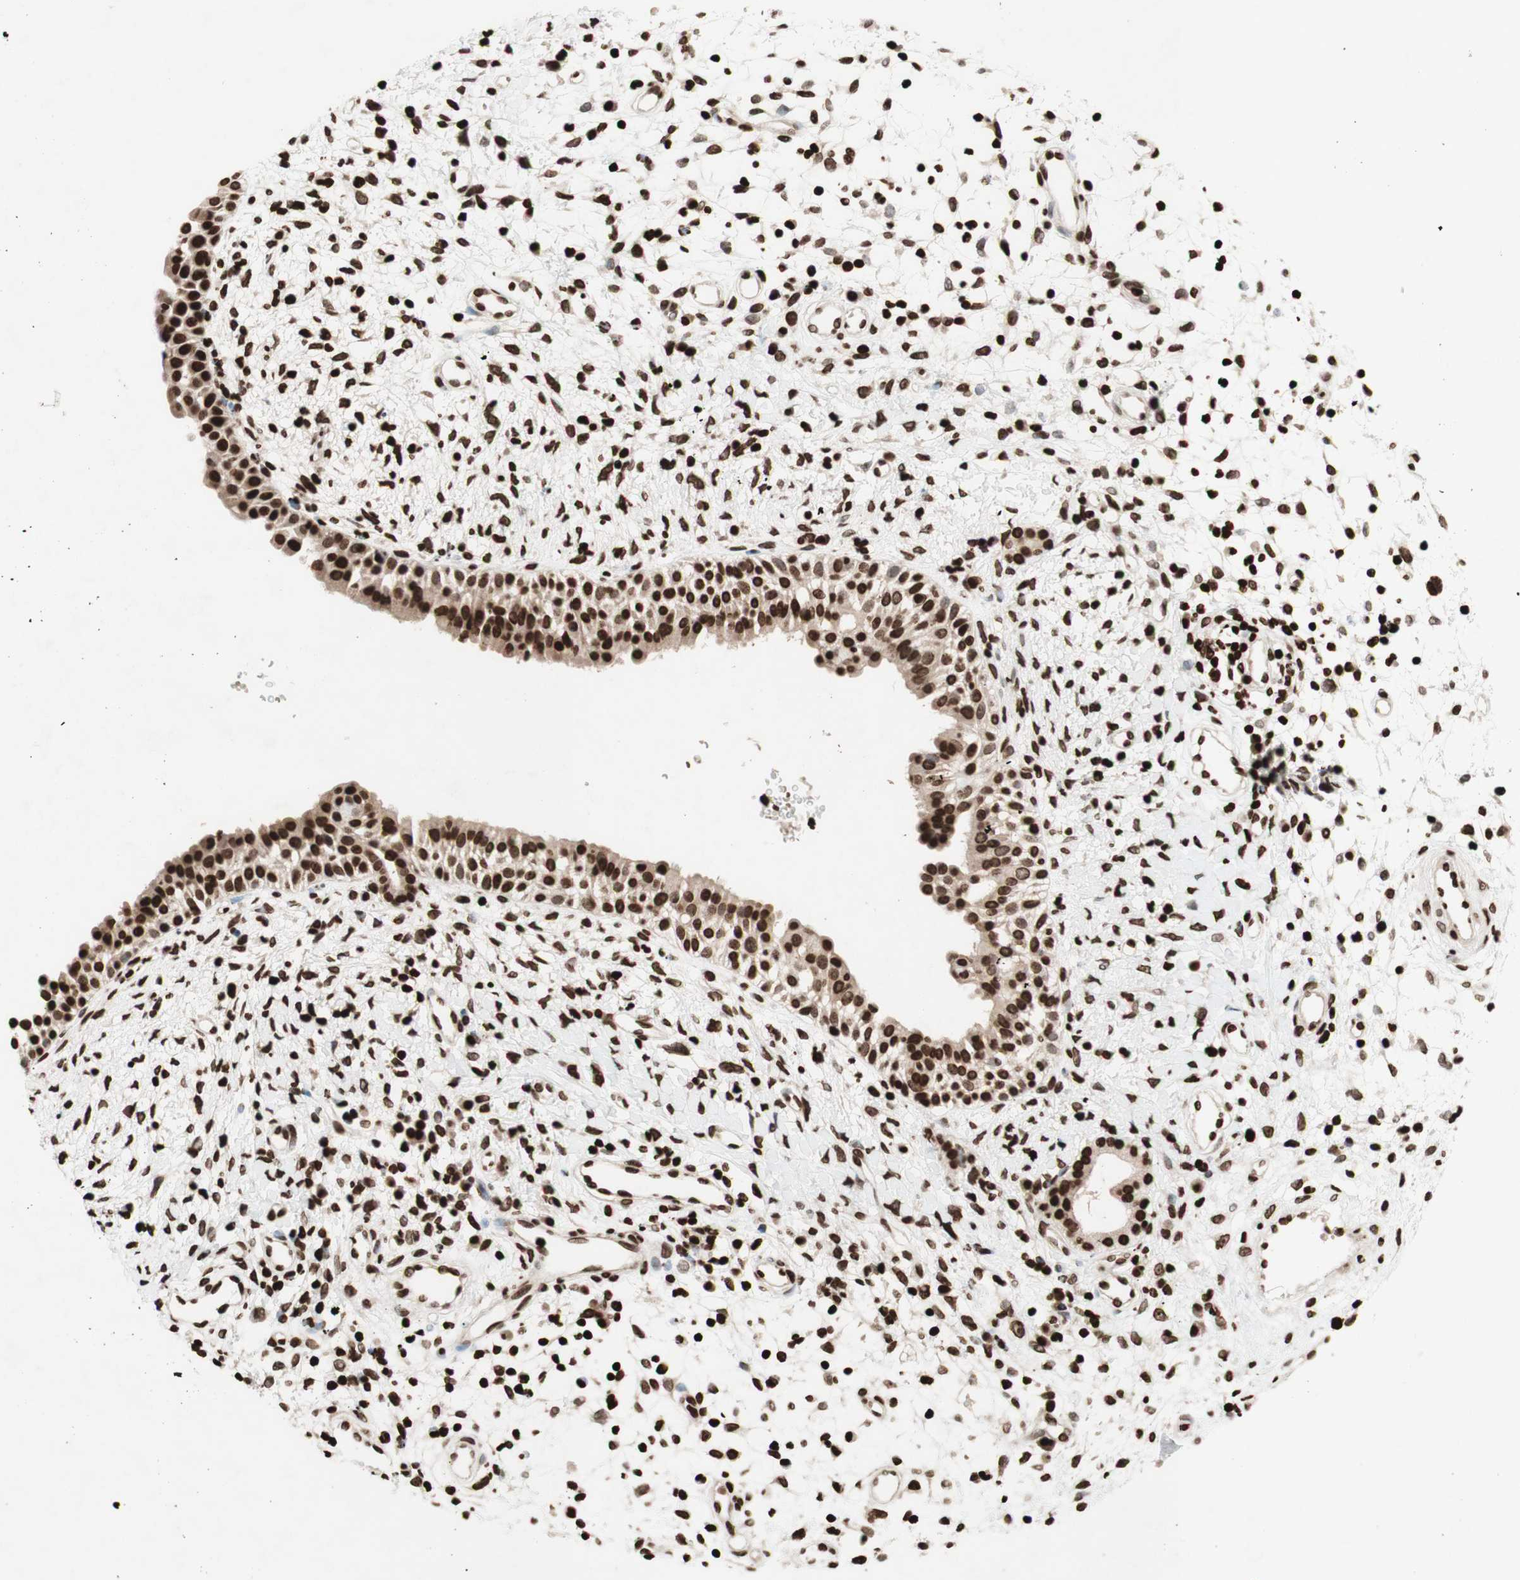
{"staining": {"intensity": "strong", "quantity": ">75%", "location": "nuclear"}, "tissue": "nasopharynx", "cell_type": "Respiratory epithelial cells", "image_type": "normal", "snomed": [{"axis": "morphology", "description": "Normal tissue, NOS"}, {"axis": "topography", "description": "Nasopharynx"}], "caption": "About >75% of respiratory epithelial cells in normal nasopharynx show strong nuclear protein staining as visualized by brown immunohistochemical staining.", "gene": "NCOA3", "patient": {"sex": "male", "age": 22}}